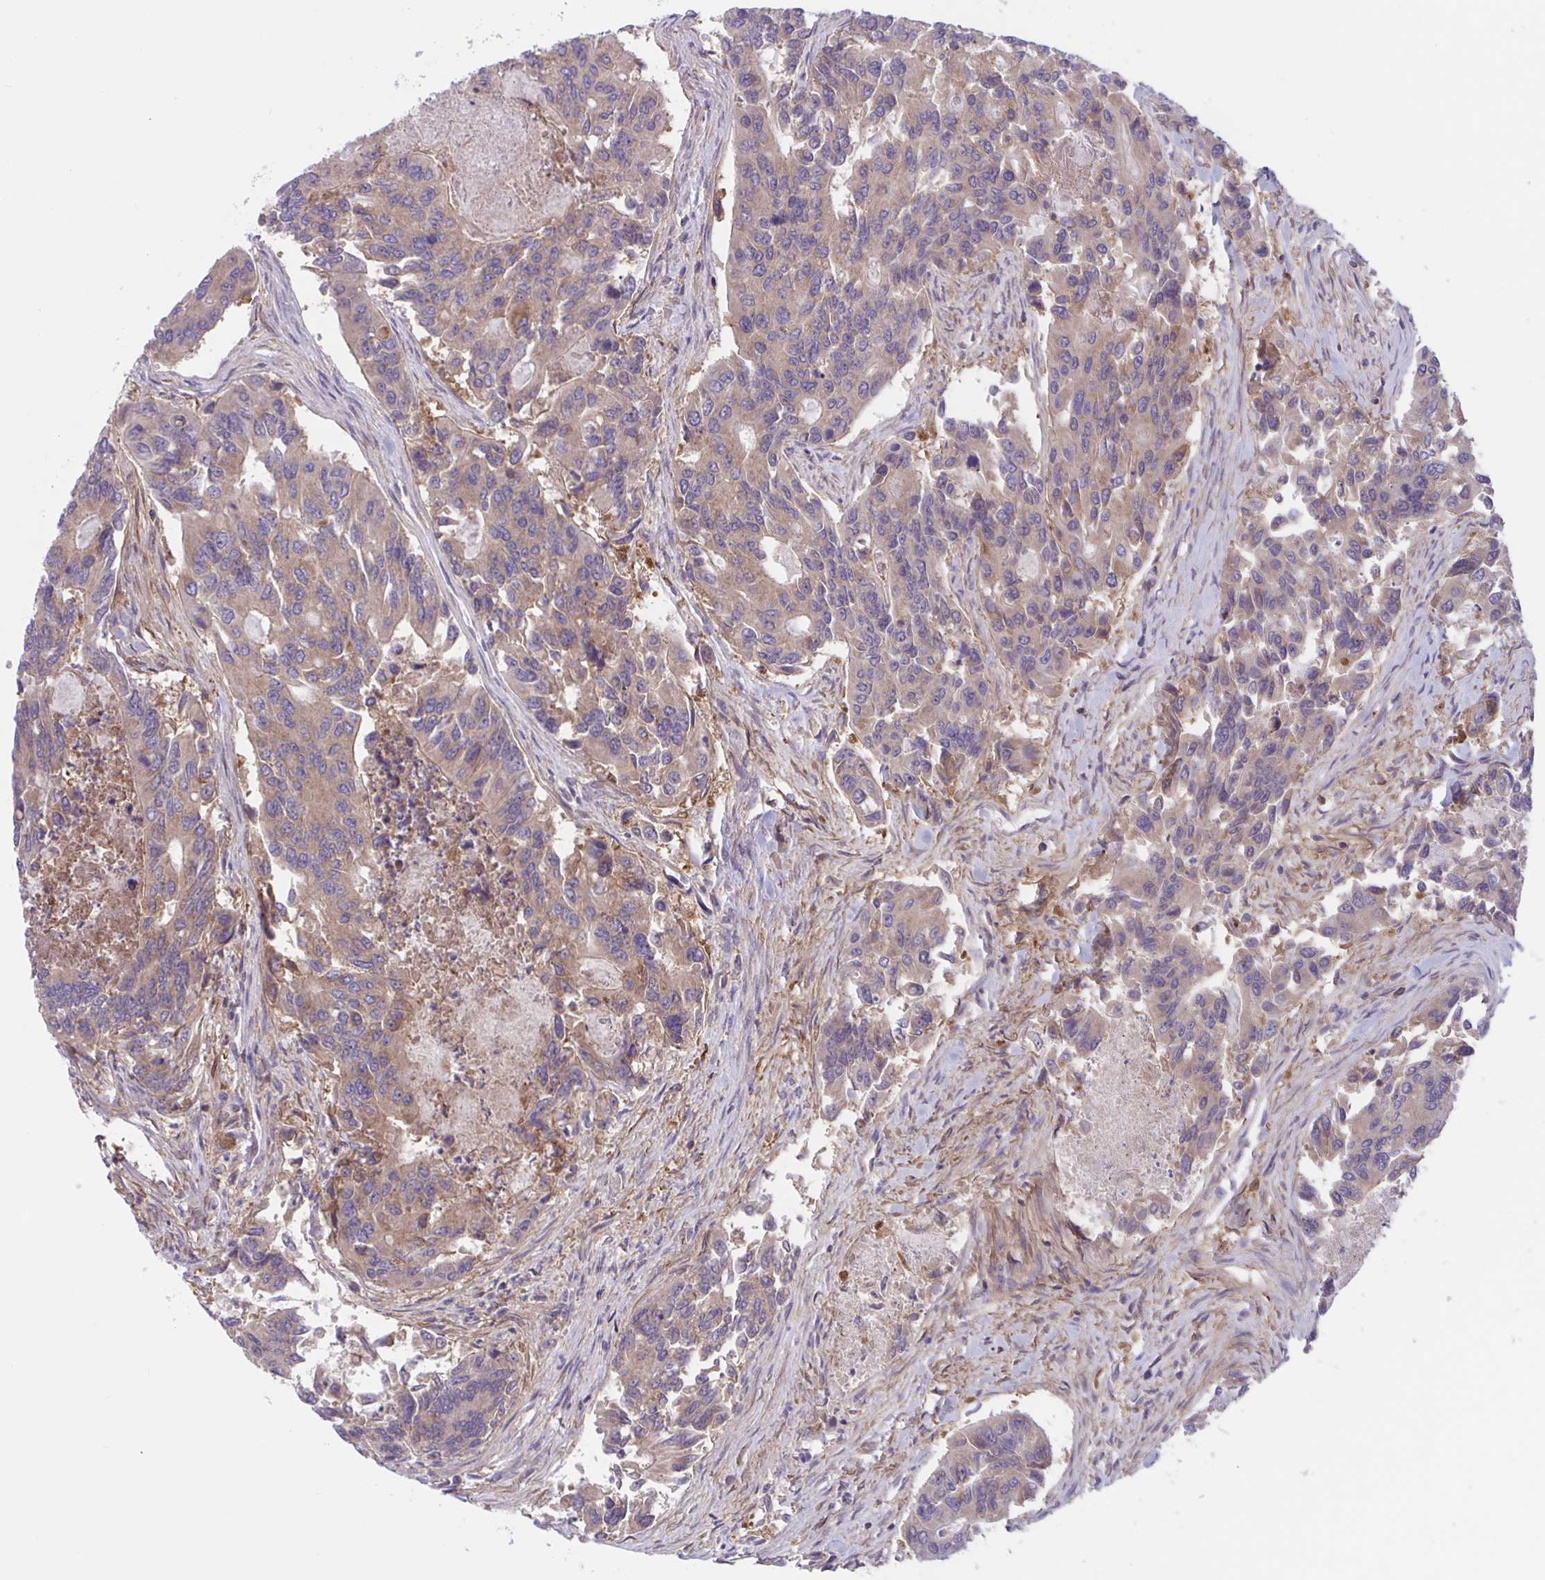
{"staining": {"intensity": "weak", "quantity": "<25%", "location": "cytoplasmic/membranous"}, "tissue": "colorectal cancer", "cell_type": "Tumor cells", "image_type": "cancer", "snomed": [{"axis": "morphology", "description": "Adenocarcinoma, NOS"}, {"axis": "topography", "description": "Colon"}], "caption": "High magnification brightfield microscopy of colorectal cancer (adenocarcinoma) stained with DAB (3,3'-diaminobenzidine) (brown) and counterstained with hematoxylin (blue): tumor cells show no significant expression.", "gene": "WNT9B", "patient": {"sex": "female", "age": 67}}